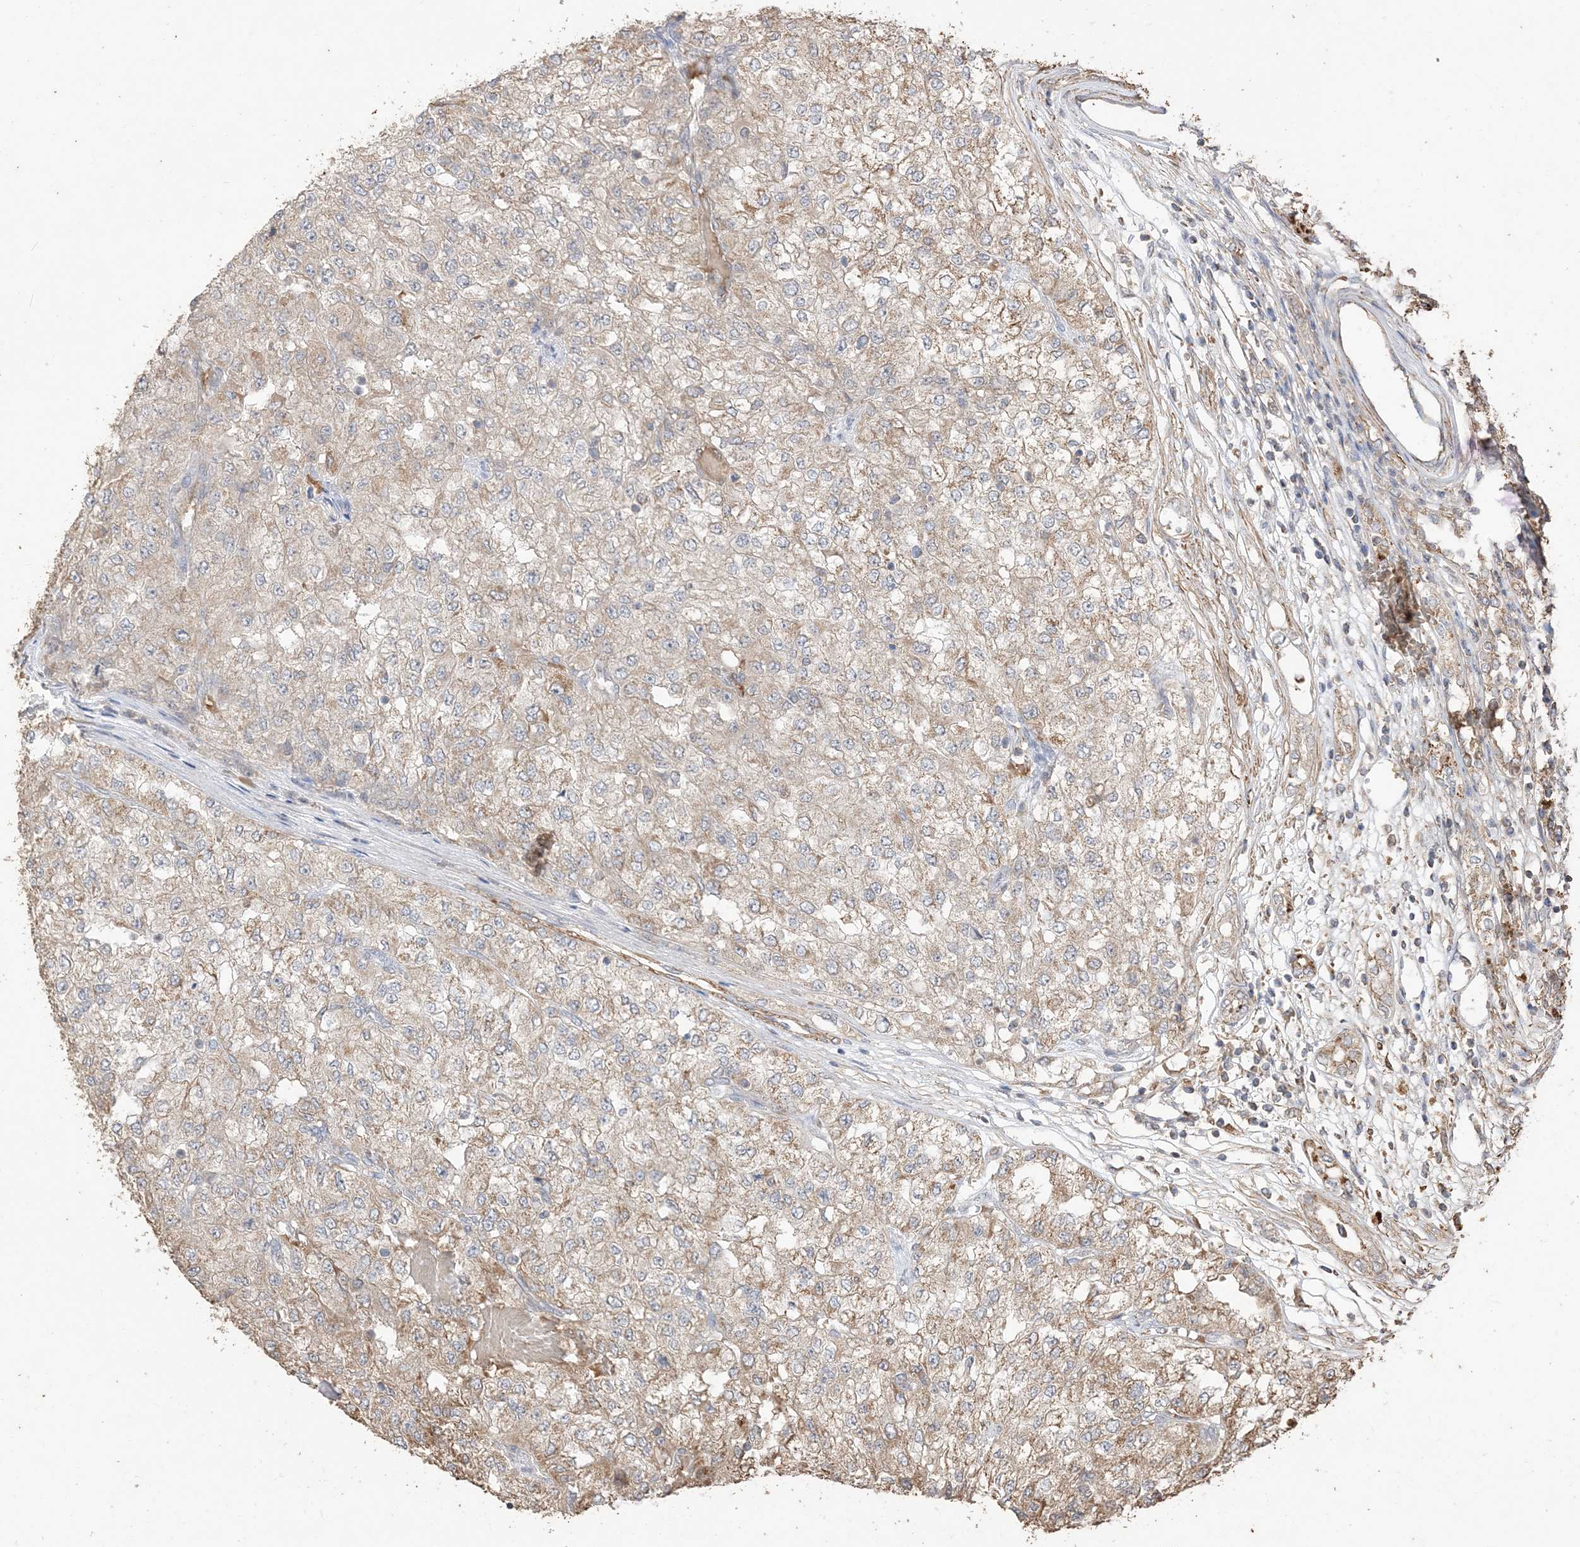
{"staining": {"intensity": "weak", "quantity": "25%-75%", "location": "cytoplasmic/membranous"}, "tissue": "renal cancer", "cell_type": "Tumor cells", "image_type": "cancer", "snomed": [{"axis": "morphology", "description": "Adenocarcinoma, NOS"}, {"axis": "topography", "description": "Kidney"}], "caption": "Adenocarcinoma (renal) stained with DAB (3,3'-diaminobenzidine) immunohistochemistry (IHC) exhibits low levels of weak cytoplasmic/membranous staining in approximately 25%-75% of tumor cells.", "gene": "HPS4", "patient": {"sex": "female", "age": 54}}